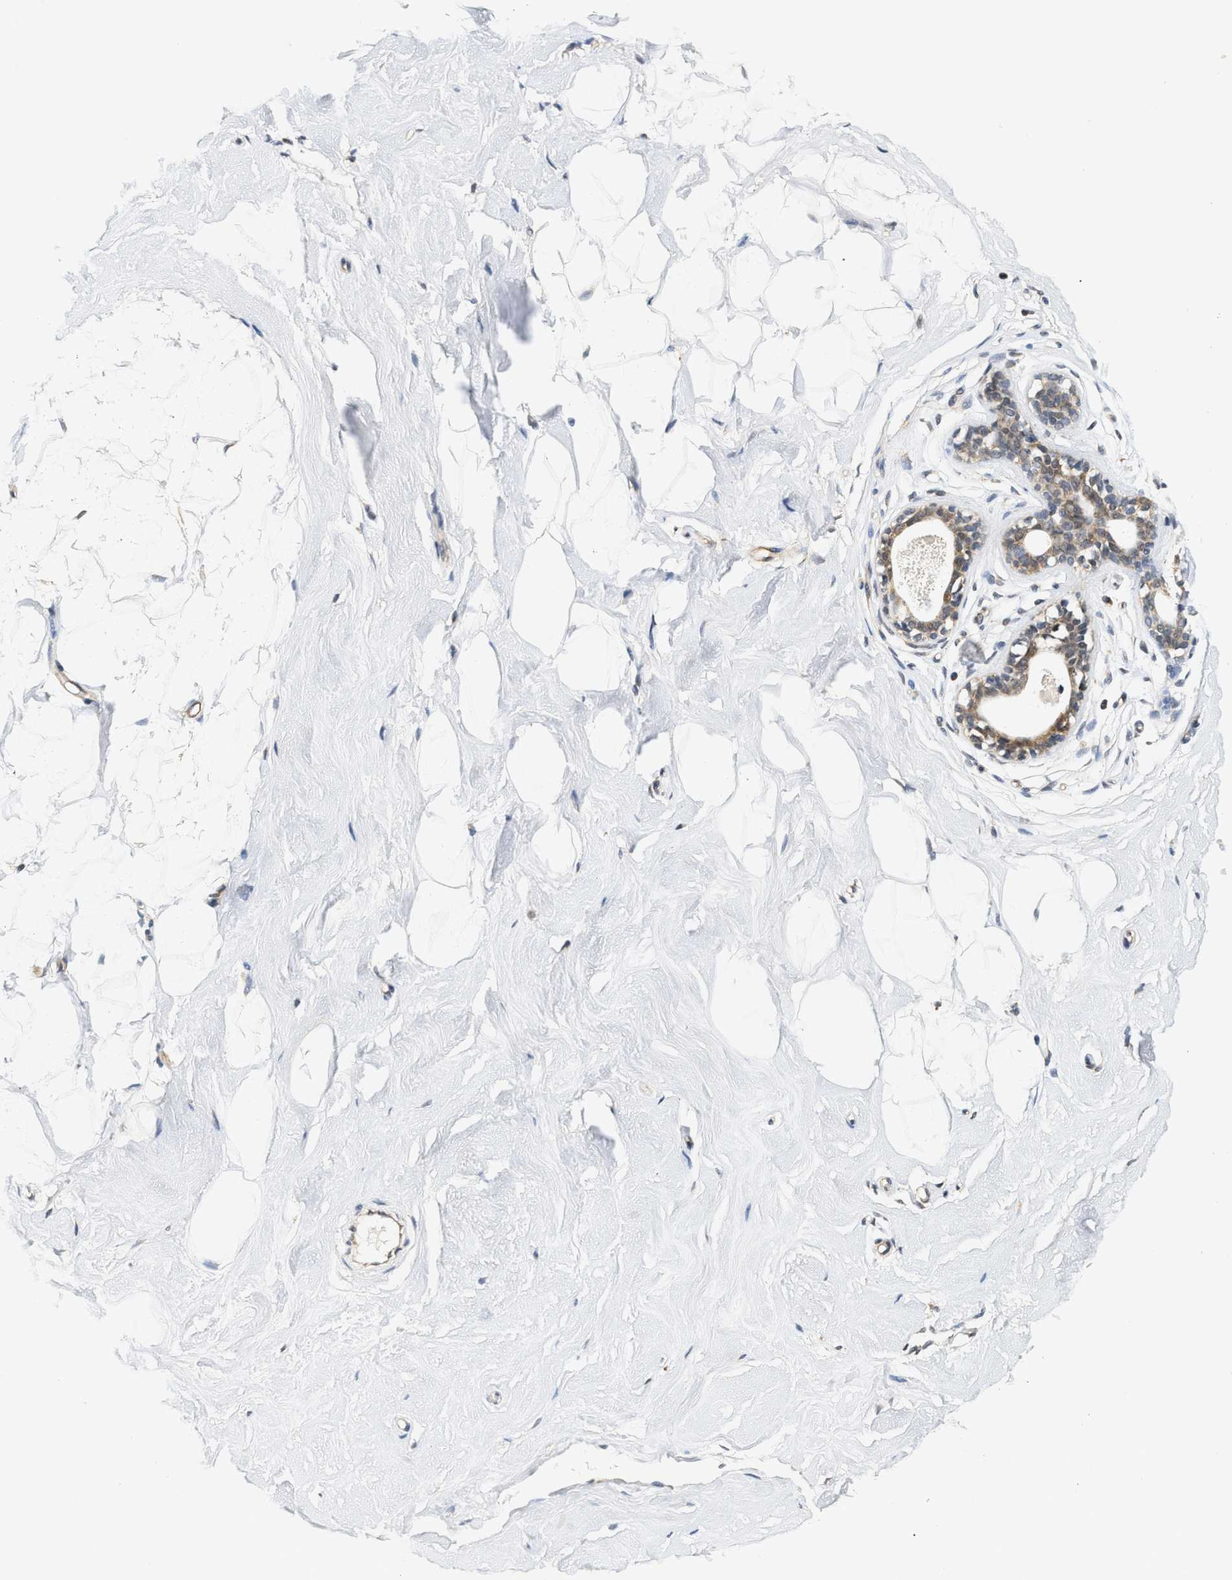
{"staining": {"intensity": "negative", "quantity": "none", "location": "none"}, "tissue": "breast", "cell_type": "Adipocytes", "image_type": "normal", "snomed": [{"axis": "morphology", "description": "Normal tissue, NOS"}, {"axis": "topography", "description": "Breast"}], "caption": "Immunohistochemistry photomicrograph of unremarkable breast stained for a protein (brown), which reveals no expression in adipocytes.", "gene": "GIGYF1", "patient": {"sex": "female", "age": 23}}